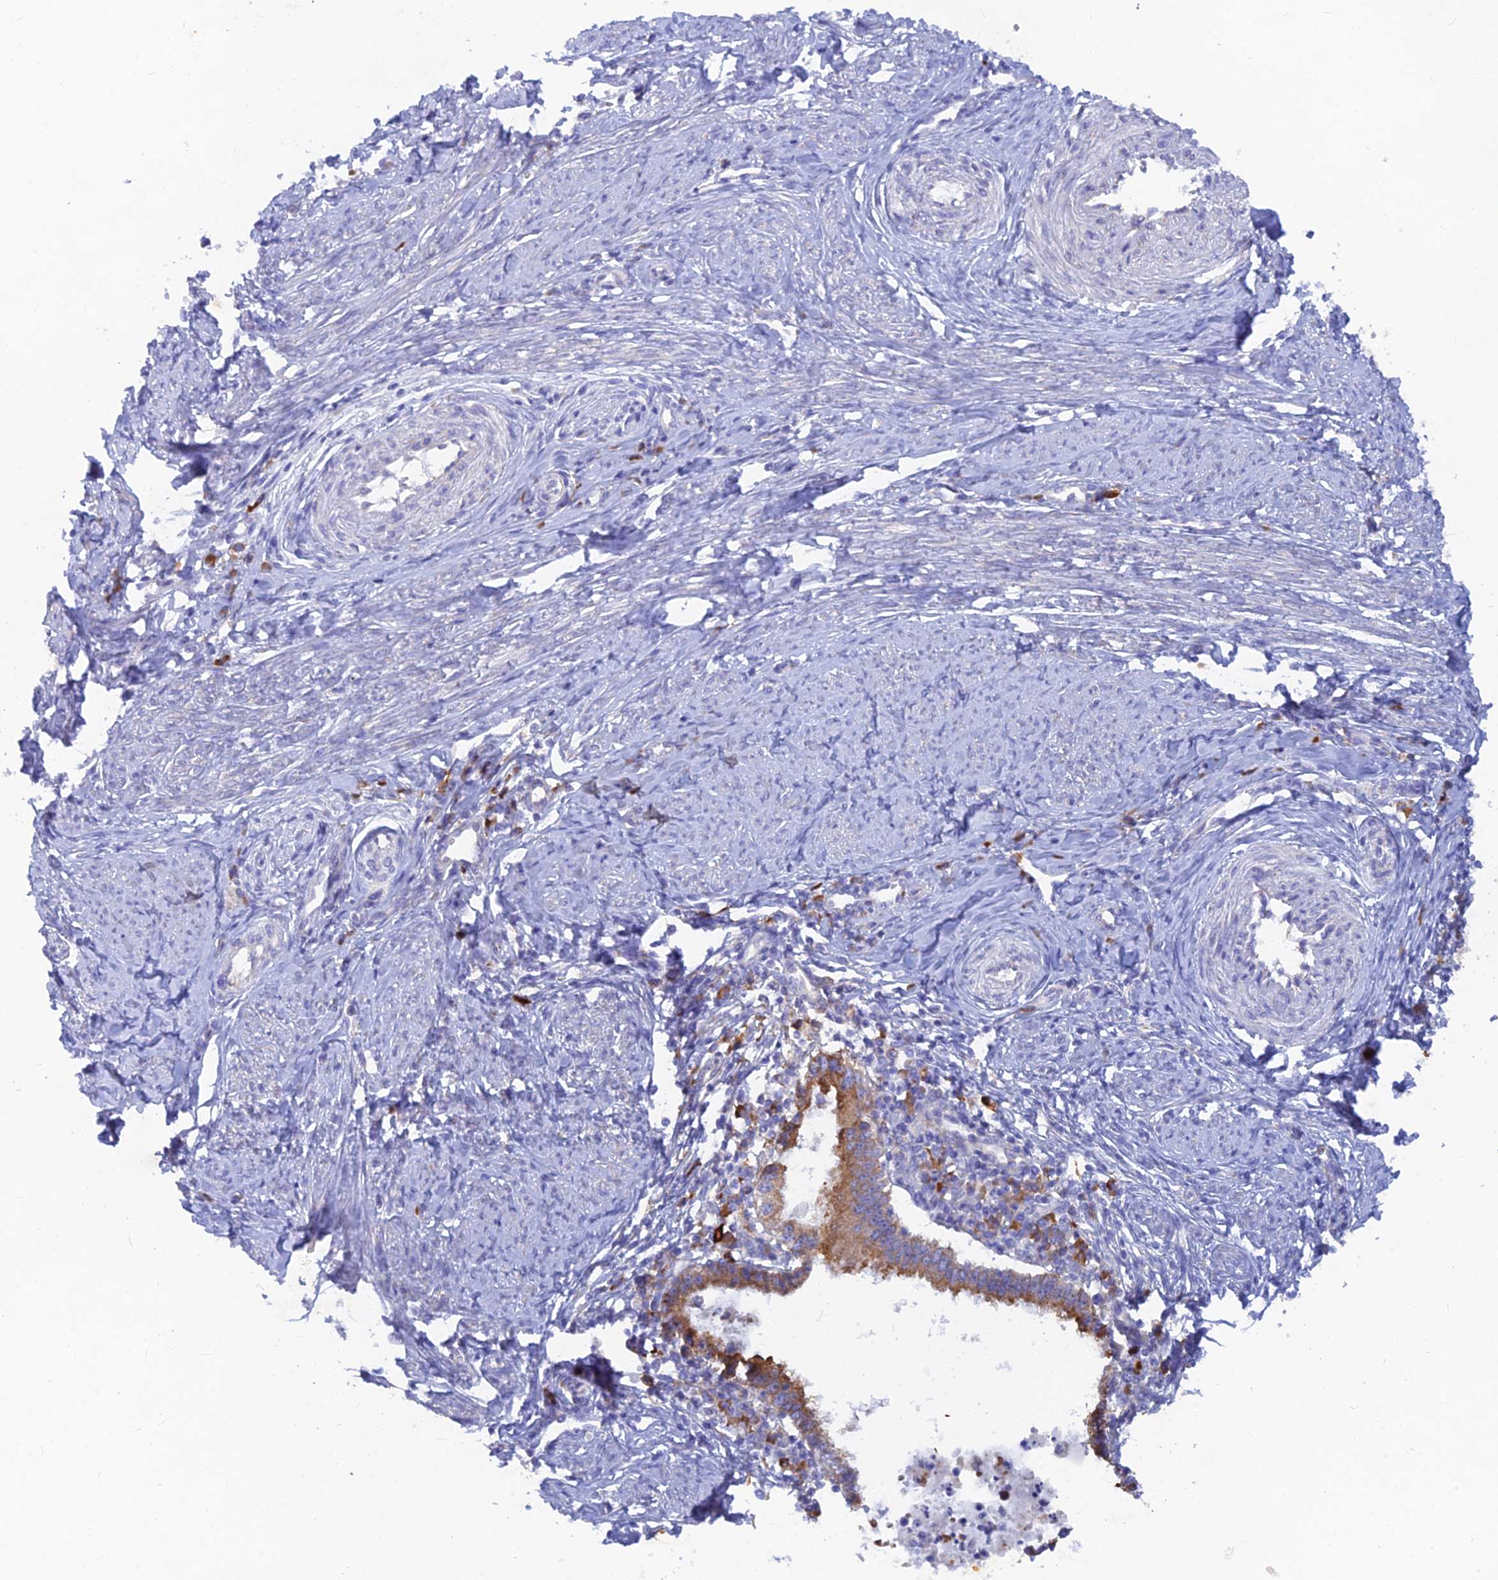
{"staining": {"intensity": "moderate", "quantity": ">75%", "location": "cytoplasmic/membranous"}, "tissue": "cervical cancer", "cell_type": "Tumor cells", "image_type": "cancer", "snomed": [{"axis": "morphology", "description": "Adenocarcinoma, NOS"}, {"axis": "topography", "description": "Cervix"}], "caption": "This is an image of immunohistochemistry staining of cervical cancer, which shows moderate staining in the cytoplasmic/membranous of tumor cells.", "gene": "WDR35", "patient": {"sex": "female", "age": 36}}